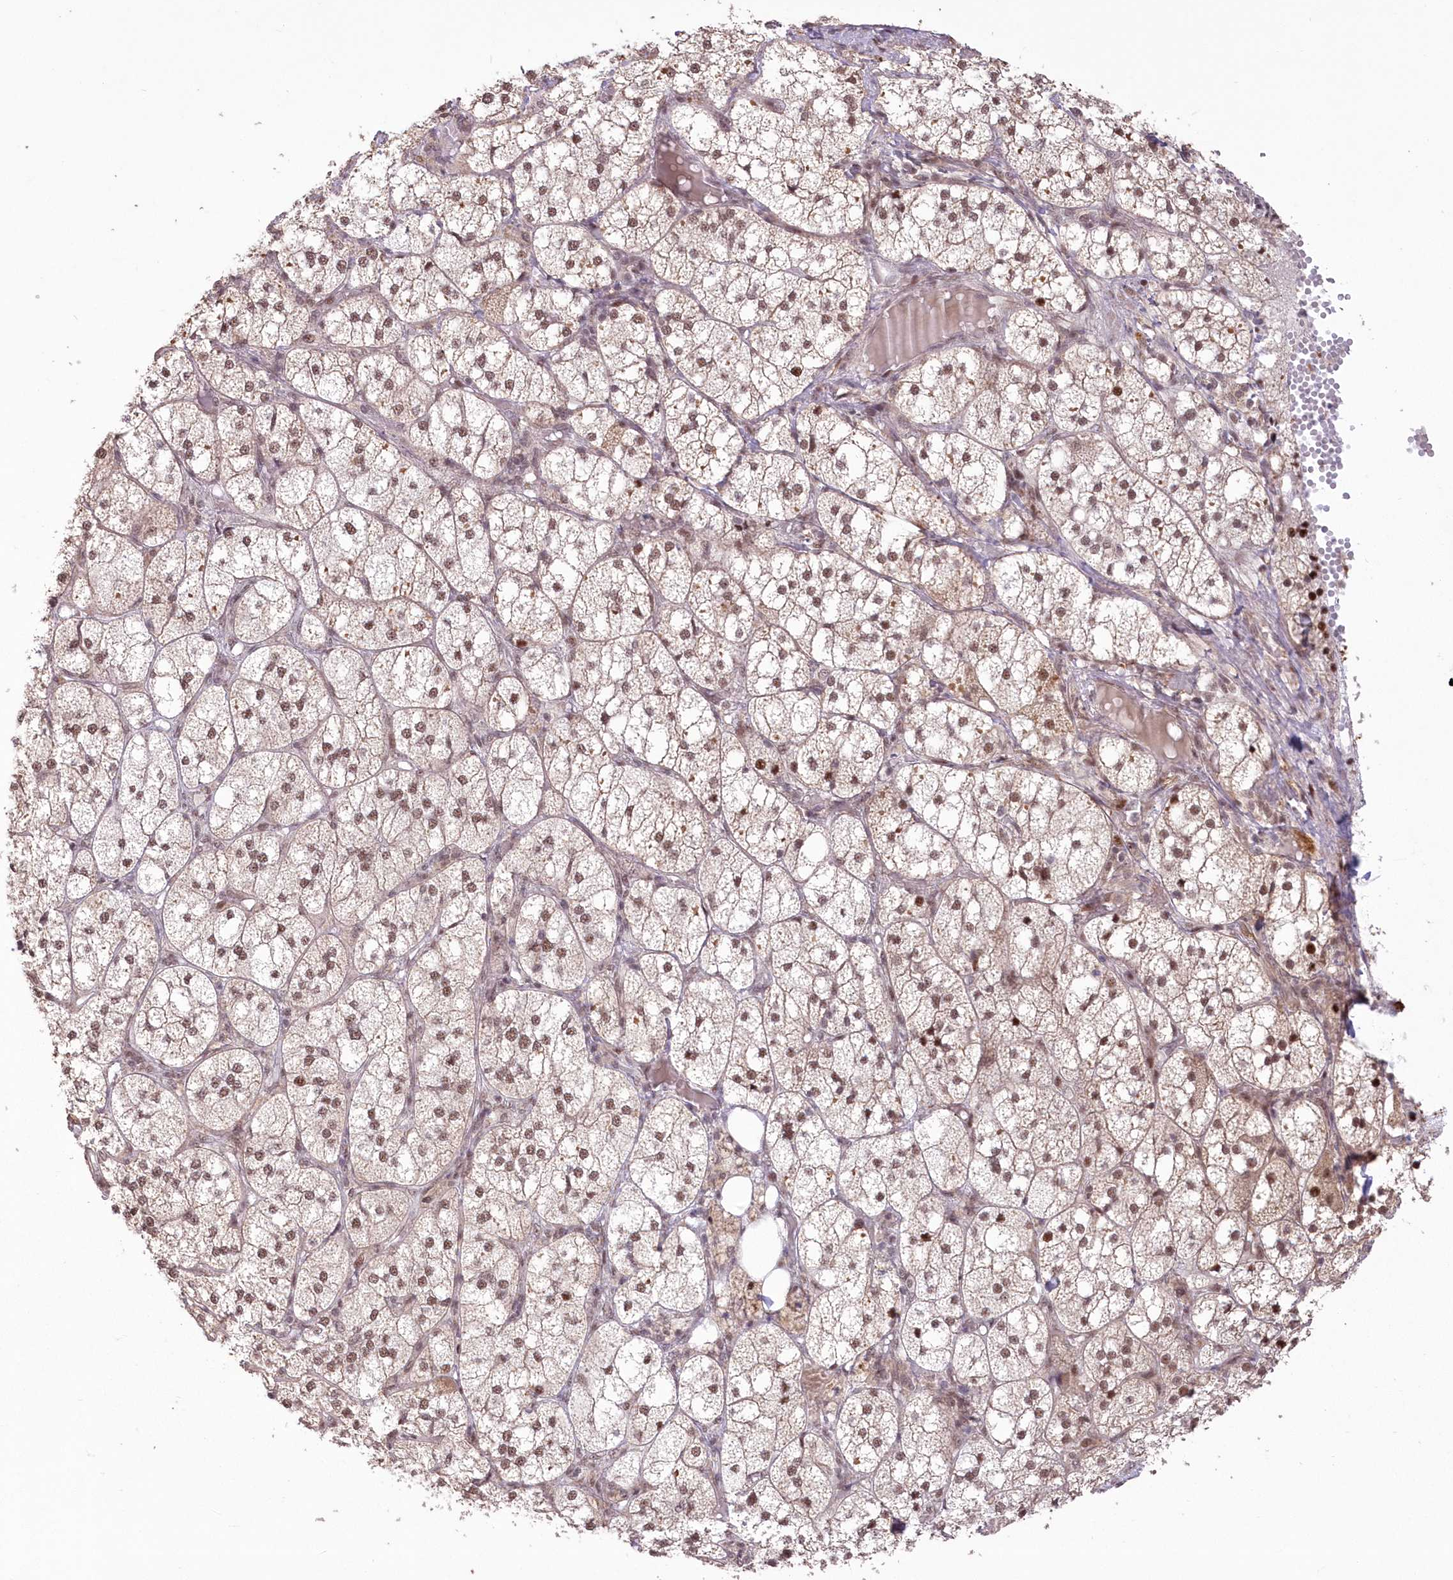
{"staining": {"intensity": "moderate", "quantity": ">75%", "location": "cytoplasmic/membranous,nuclear"}, "tissue": "adrenal gland", "cell_type": "Glandular cells", "image_type": "normal", "snomed": [{"axis": "morphology", "description": "Normal tissue, NOS"}, {"axis": "topography", "description": "Adrenal gland"}], "caption": "This is an image of immunohistochemistry staining of unremarkable adrenal gland, which shows moderate positivity in the cytoplasmic/membranous,nuclear of glandular cells.", "gene": "WBP1L", "patient": {"sex": "female", "age": 61}}